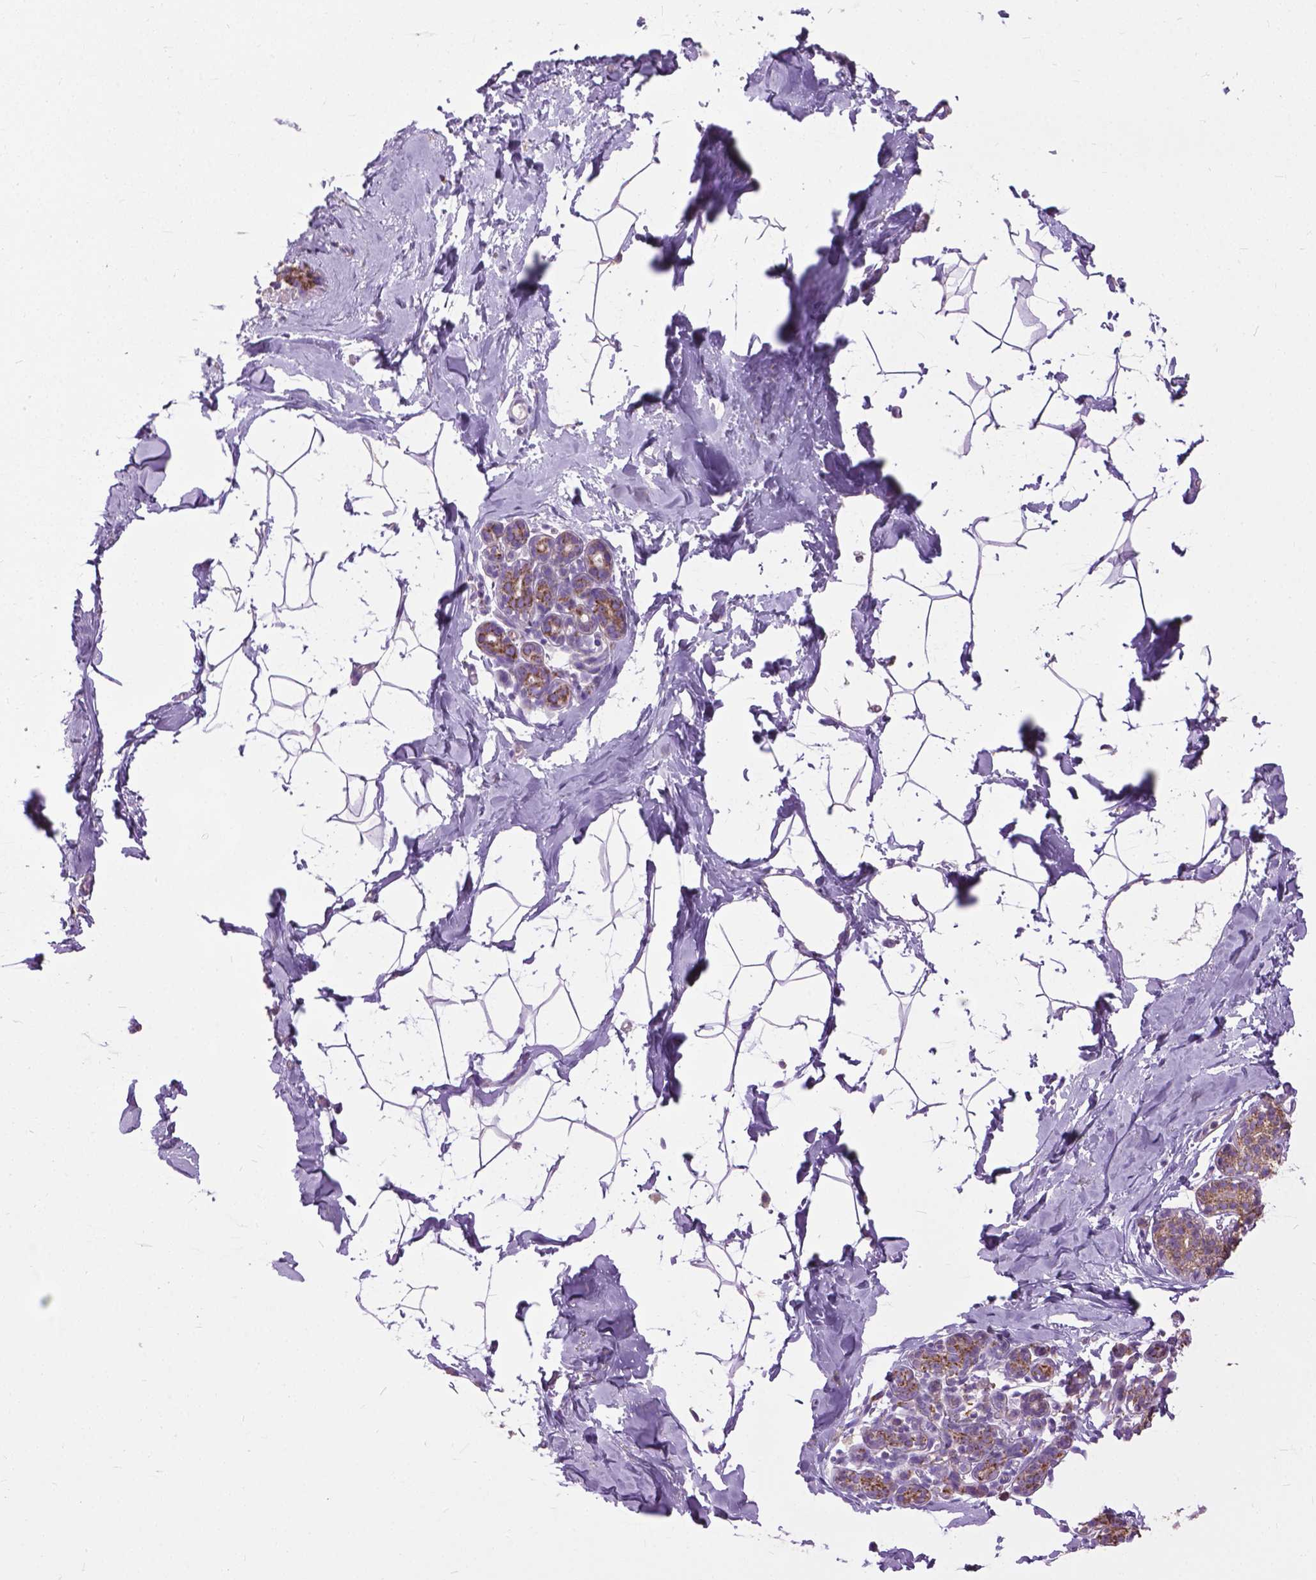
{"staining": {"intensity": "negative", "quantity": "none", "location": "none"}, "tissue": "breast", "cell_type": "Adipocytes", "image_type": "normal", "snomed": [{"axis": "morphology", "description": "Normal tissue, NOS"}, {"axis": "topography", "description": "Breast"}], "caption": "Immunohistochemistry photomicrograph of unremarkable breast stained for a protein (brown), which exhibits no staining in adipocytes.", "gene": "VDAC1", "patient": {"sex": "female", "age": 32}}